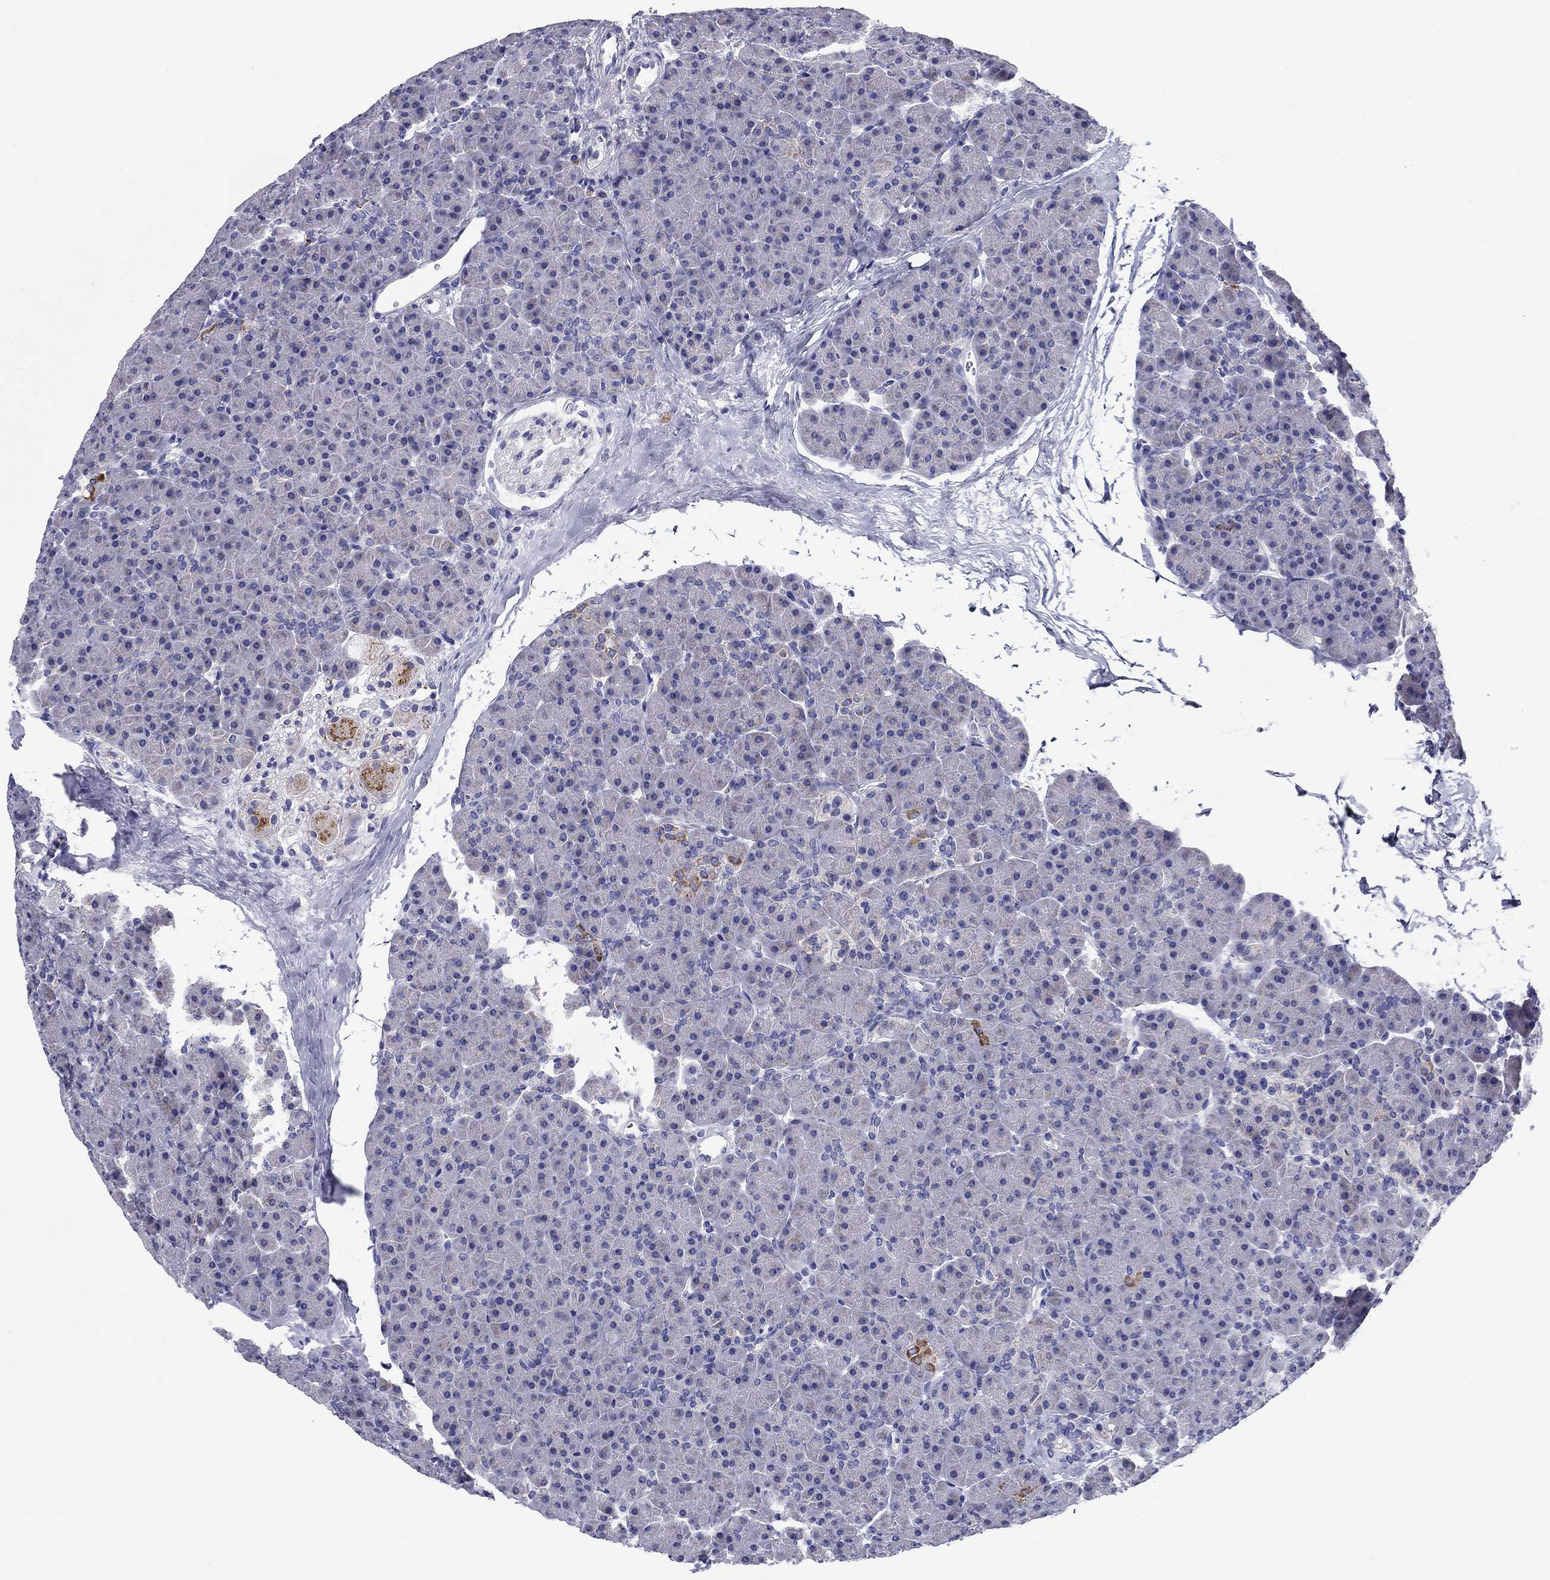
{"staining": {"intensity": "strong", "quantity": "<25%", "location": "cytoplasmic/membranous"}, "tissue": "pancreas", "cell_type": "Exocrine glandular cells", "image_type": "normal", "snomed": [{"axis": "morphology", "description": "Normal tissue, NOS"}, {"axis": "topography", "description": "Pancreas"}], "caption": "Strong cytoplasmic/membranous staining is identified in approximately <25% of exocrine glandular cells in normal pancreas.", "gene": "UPB1", "patient": {"sex": "female", "age": 44}}